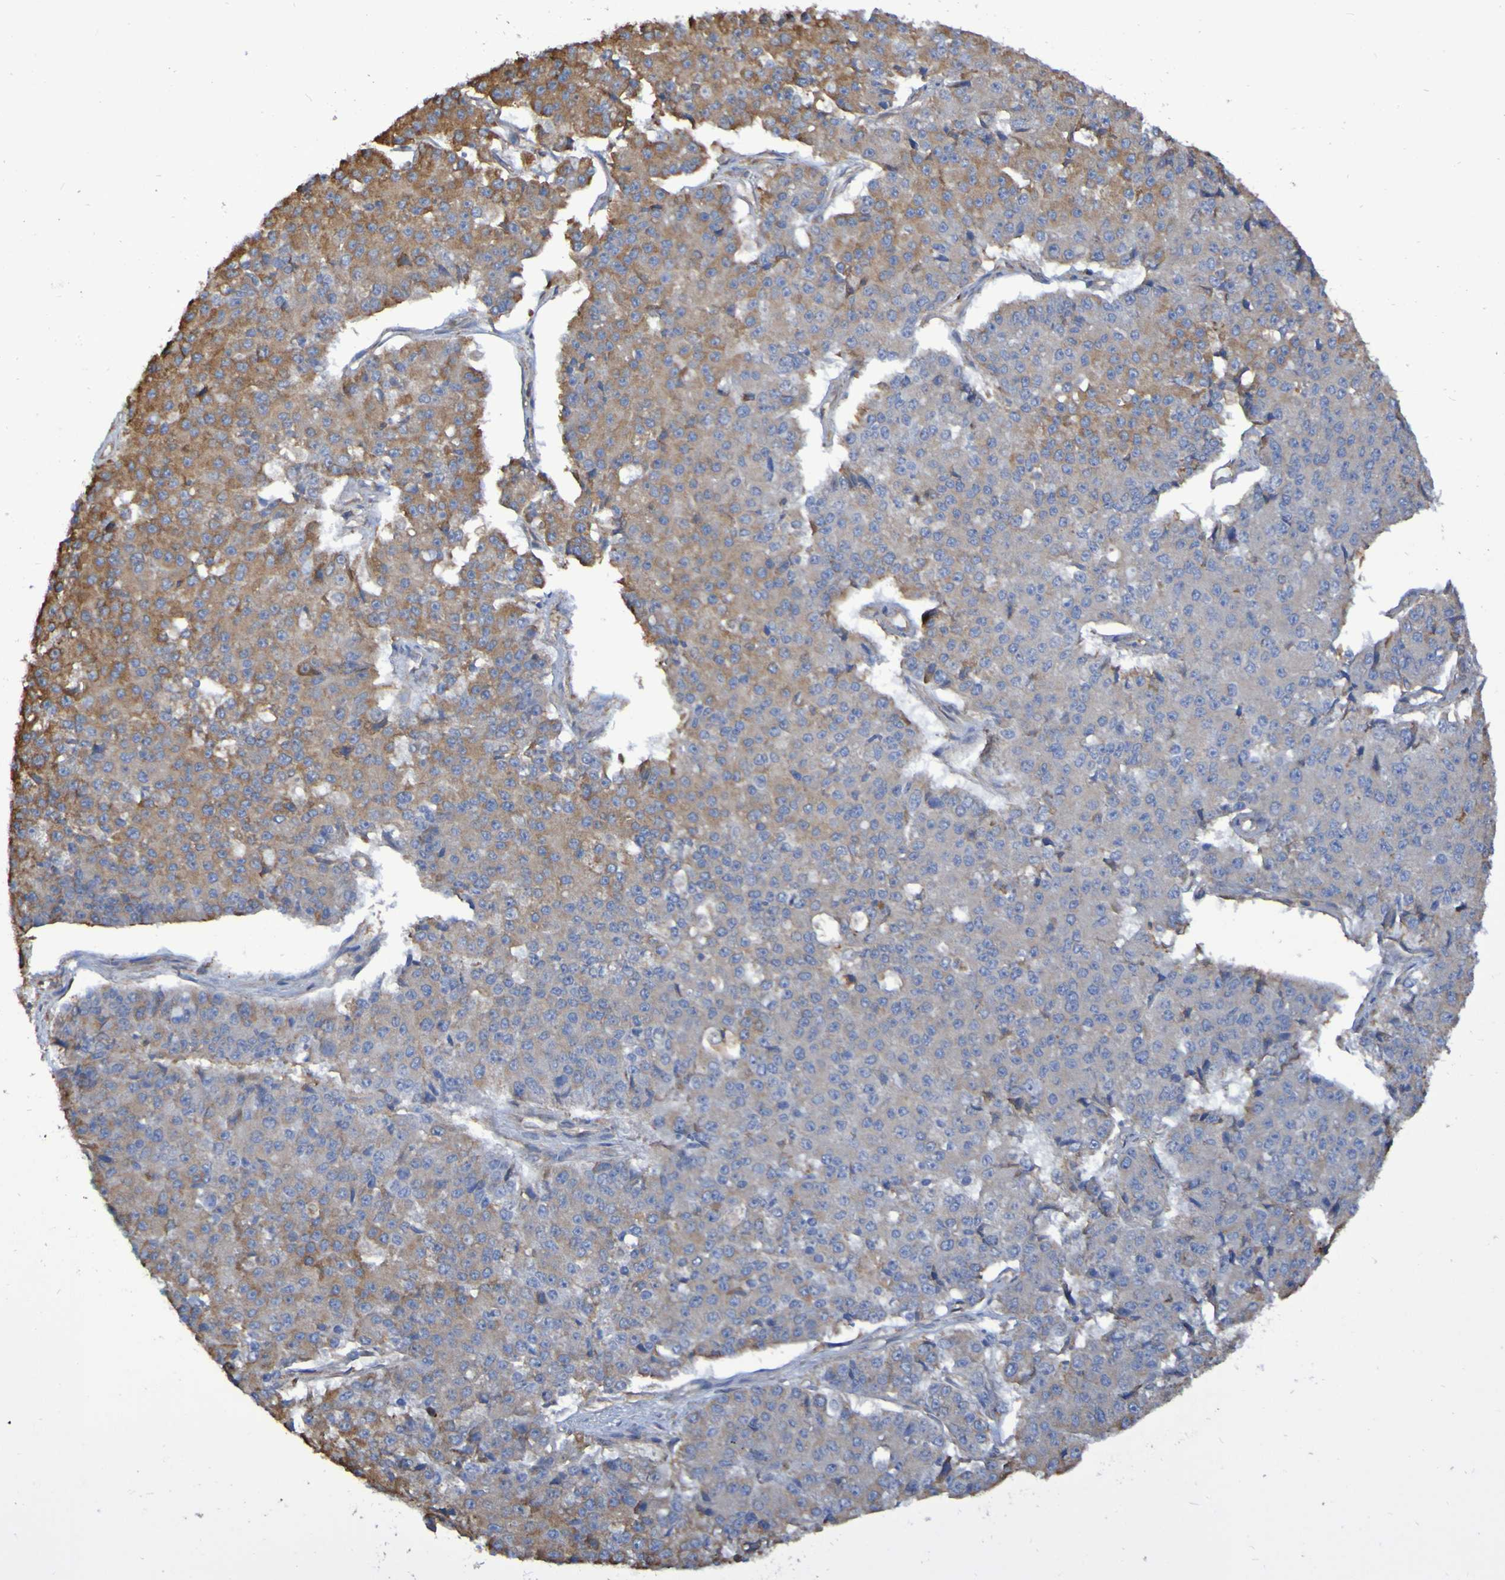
{"staining": {"intensity": "moderate", "quantity": "25%-75%", "location": "cytoplasmic/membranous"}, "tissue": "pancreatic cancer", "cell_type": "Tumor cells", "image_type": "cancer", "snomed": [{"axis": "morphology", "description": "Adenocarcinoma, NOS"}, {"axis": "topography", "description": "Pancreas"}], "caption": "This is a histology image of immunohistochemistry (IHC) staining of pancreatic cancer (adenocarcinoma), which shows moderate staining in the cytoplasmic/membranous of tumor cells.", "gene": "SYNJ1", "patient": {"sex": "male", "age": 50}}